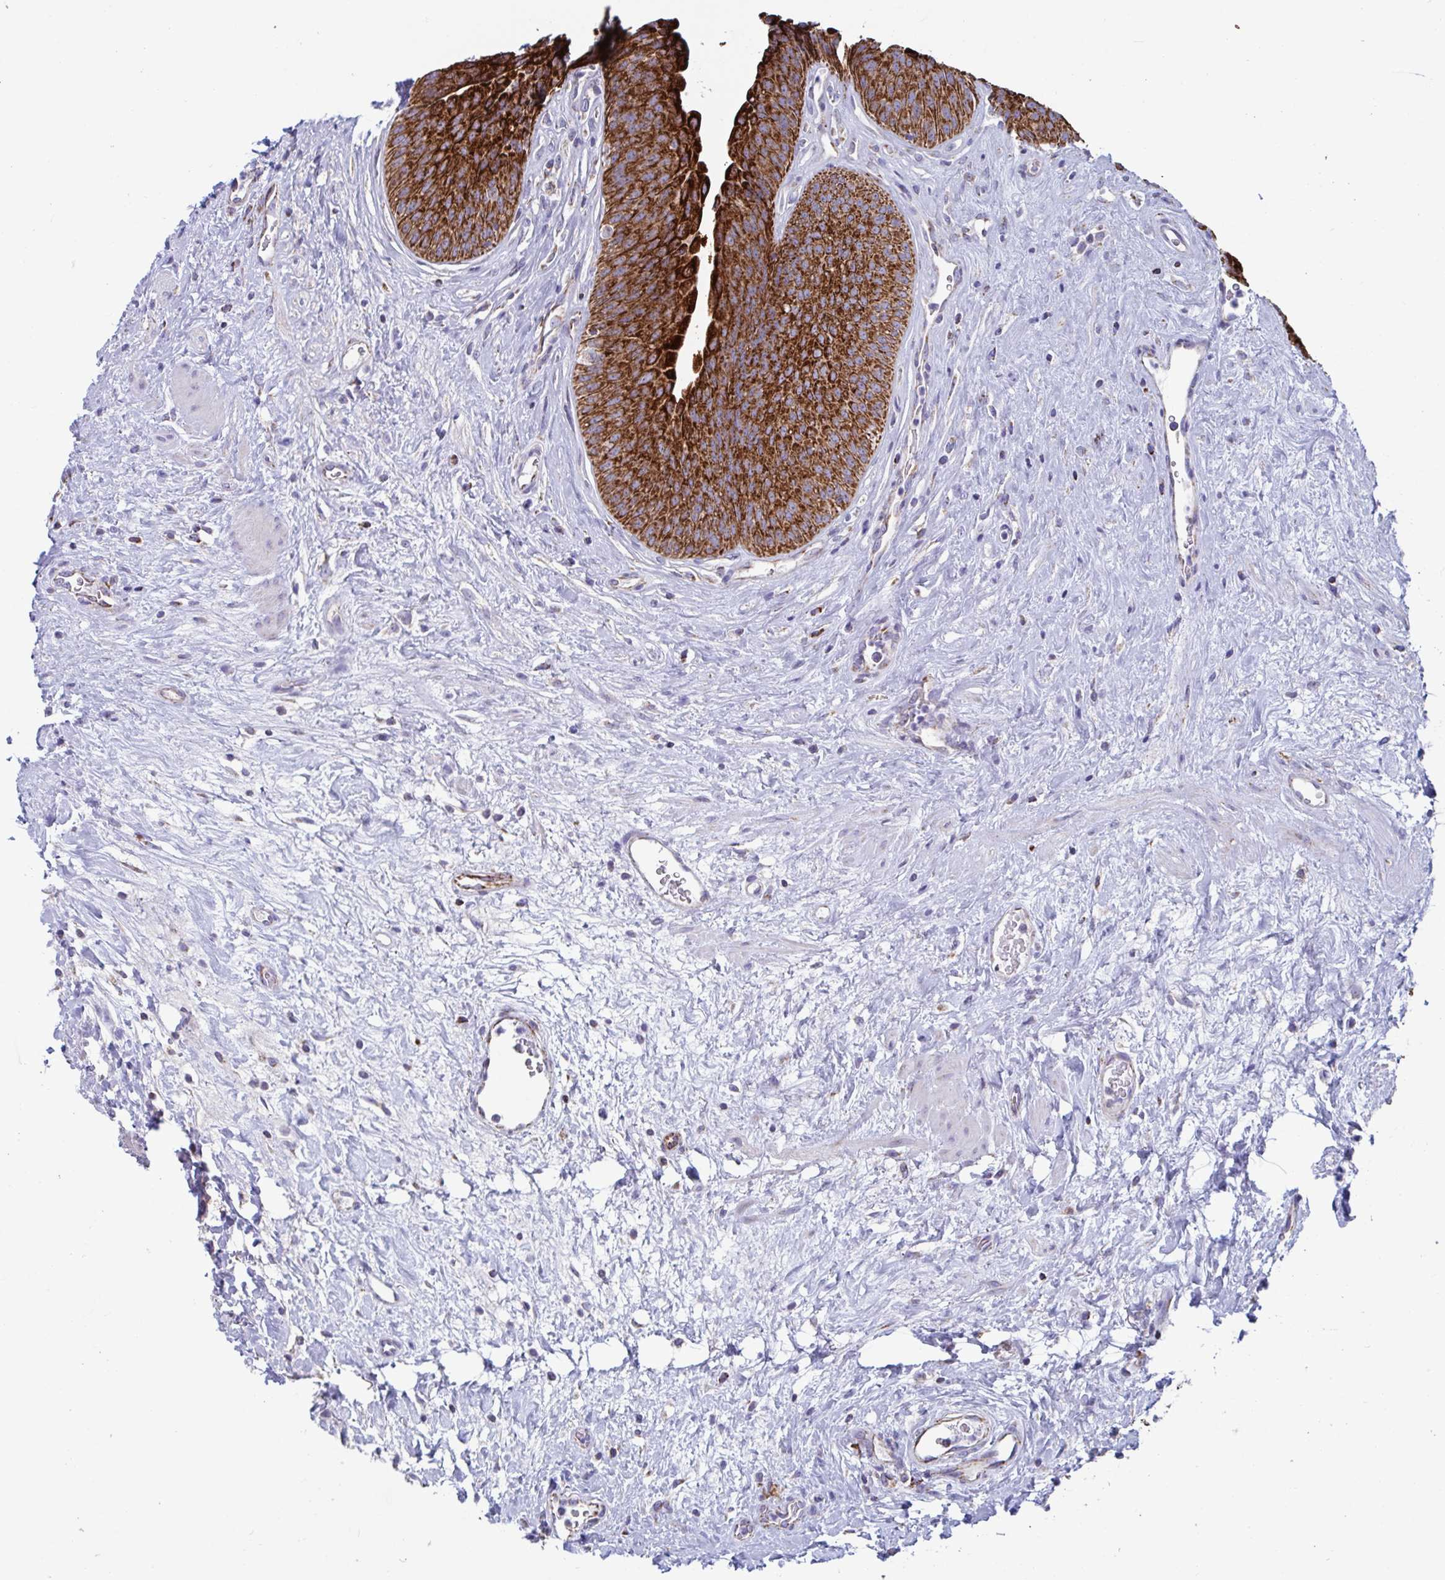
{"staining": {"intensity": "strong", "quantity": ">75%", "location": "cytoplasmic/membranous"}, "tissue": "urinary bladder", "cell_type": "Urothelial cells", "image_type": "normal", "snomed": [{"axis": "morphology", "description": "Normal tissue, NOS"}, {"axis": "topography", "description": "Urinary bladder"}], "caption": "Brown immunohistochemical staining in unremarkable human urinary bladder shows strong cytoplasmic/membranous positivity in approximately >75% of urothelial cells.", "gene": "BCAT2", "patient": {"sex": "female", "age": 56}}